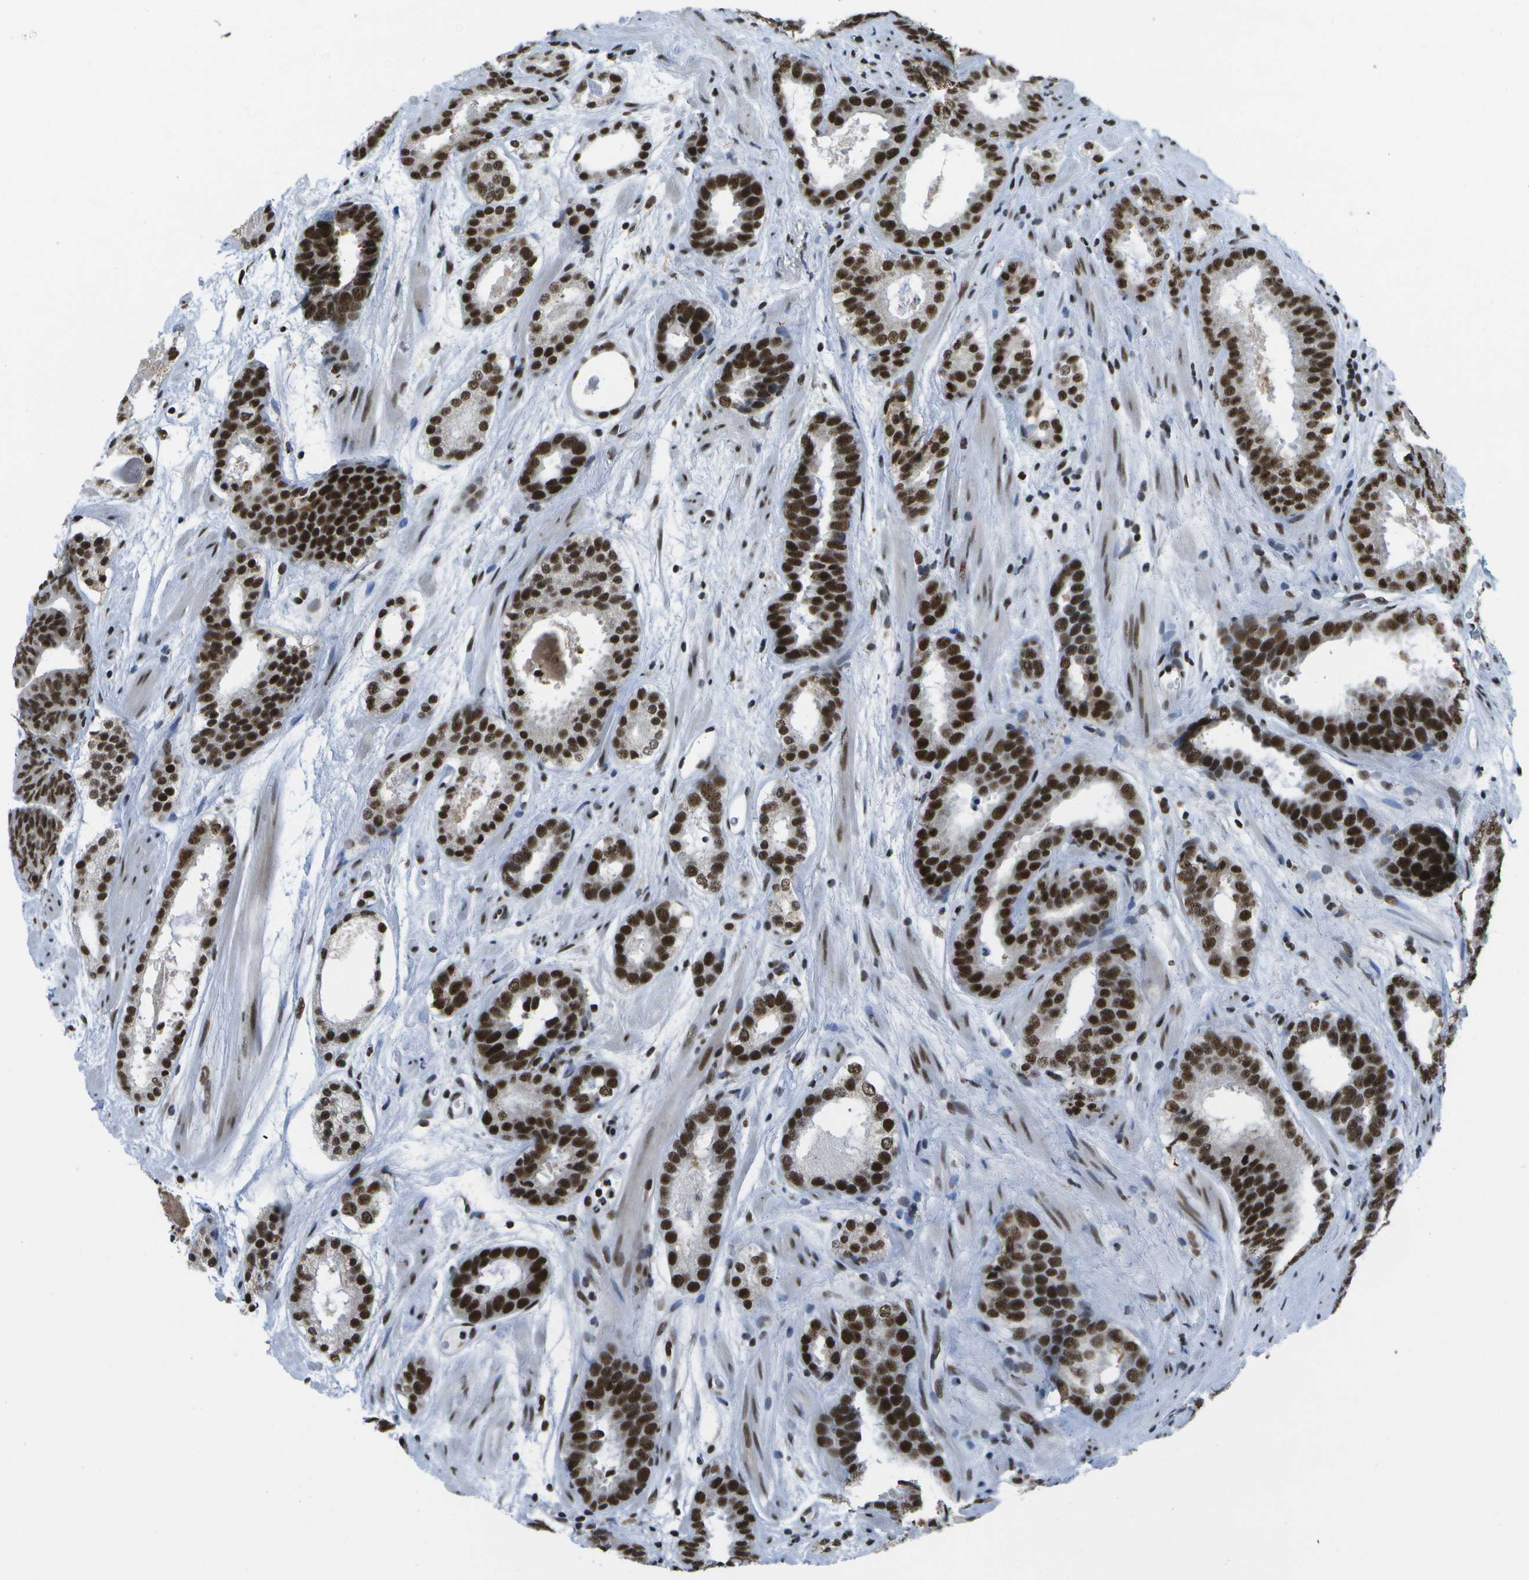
{"staining": {"intensity": "strong", "quantity": ">75%", "location": "nuclear"}, "tissue": "prostate cancer", "cell_type": "Tumor cells", "image_type": "cancer", "snomed": [{"axis": "morphology", "description": "Adenocarcinoma, Low grade"}, {"axis": "topography", "description": "Prostate"}], "caption": "Strong nuclear protein positivity is identified in approximately >75% of tumor cells in adenocarcinoma (low-grade) (prostate).", "gene": "NSRP1", "patient": {"sex": "male", "age": 69}}